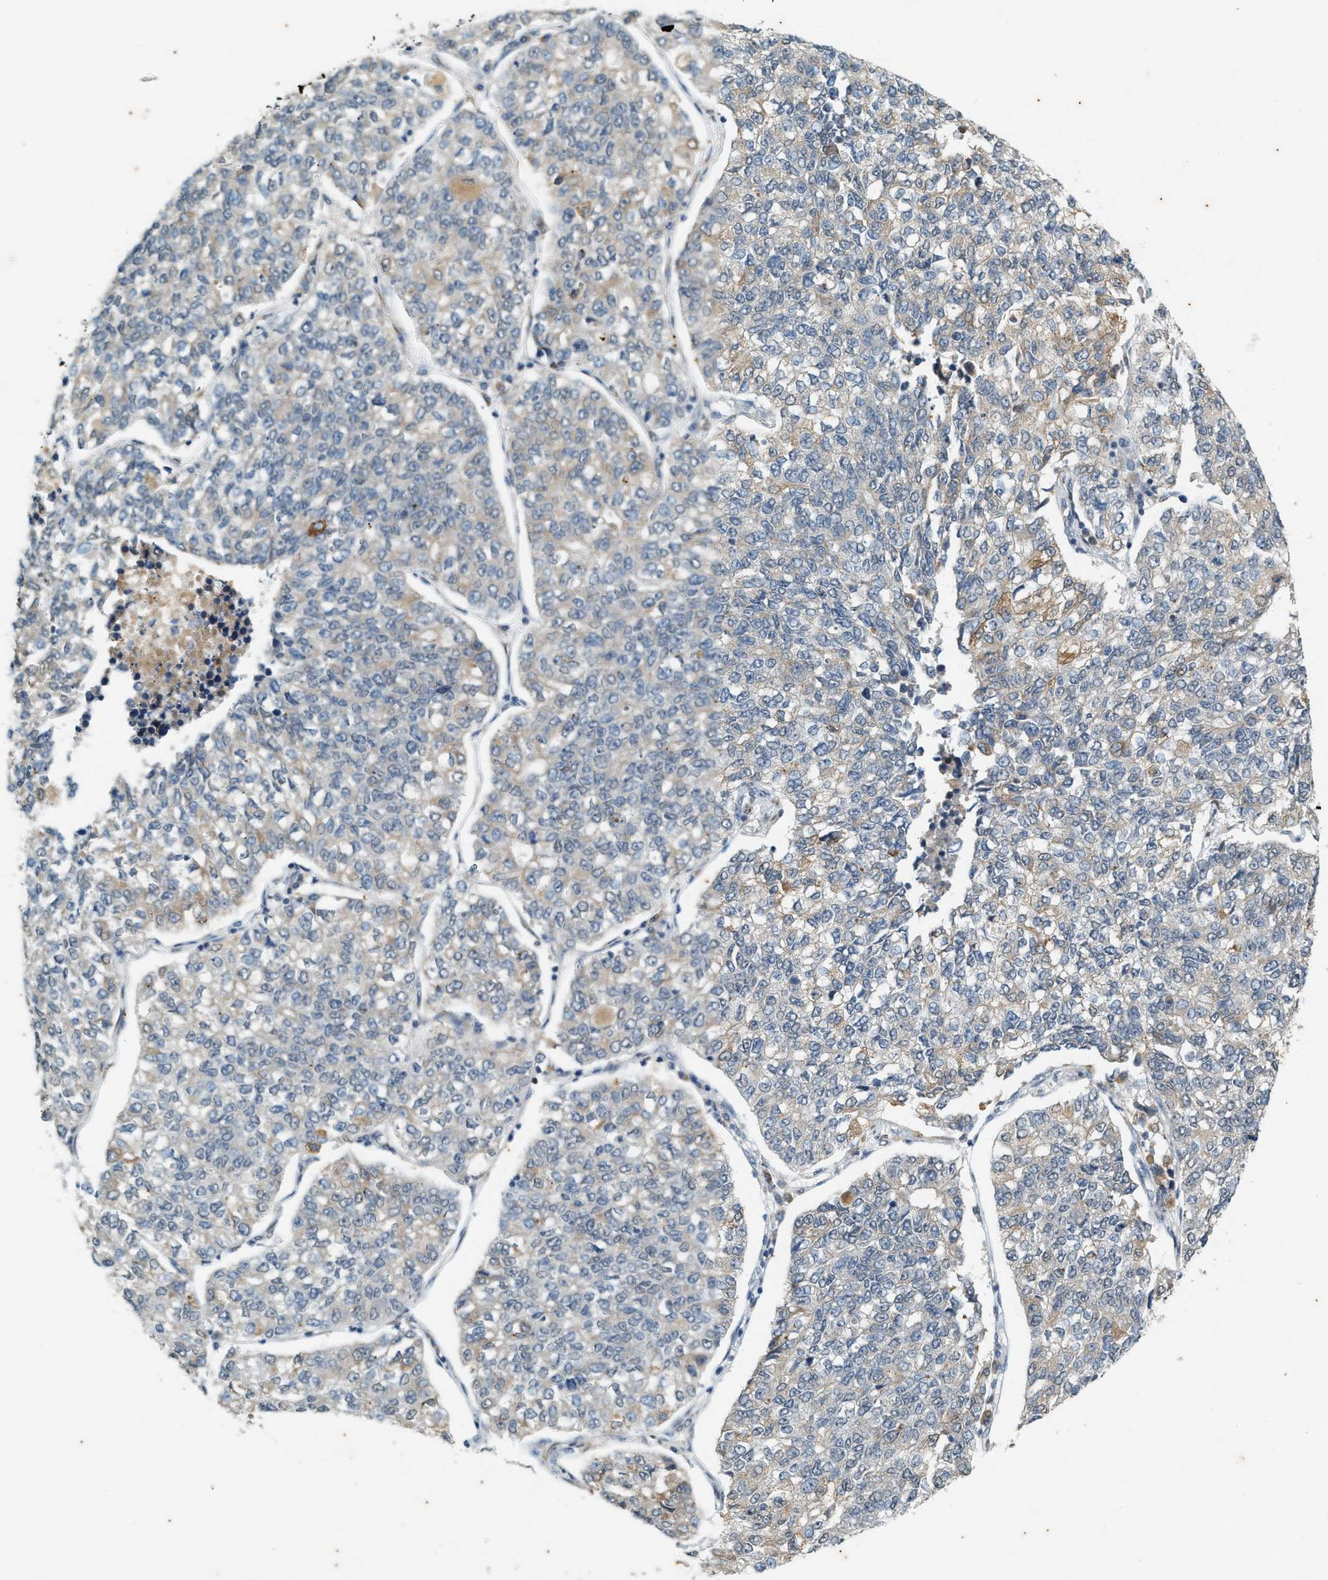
{"staining": {"intensity": "moderate", "quantity": "<25%", "location": "cytoplasmic/membranous"}, "tissue": "lung cancer", "cell_type": "Tumor cells", "image_type": "cancer", "snomed": [{"axis": "morphology", "description": "Adenocarcinoma, NOS"}, {"axis": "topography", "description": "Lung"}], "caption": "A high-resolution photomicrograph shows immunohistochemistry (IHC) staining of lung cancer (adenocarcinoma), which displays moderate cytoplasmic/membranous expression in approximately <25% of tumor cells. (Stains: DAB in brown, nuclei in blue, Microscopy: brightfield microscopy at high magnification).", "gene": "CHPF2", "patient": {"sex": "male", "age": 49}}